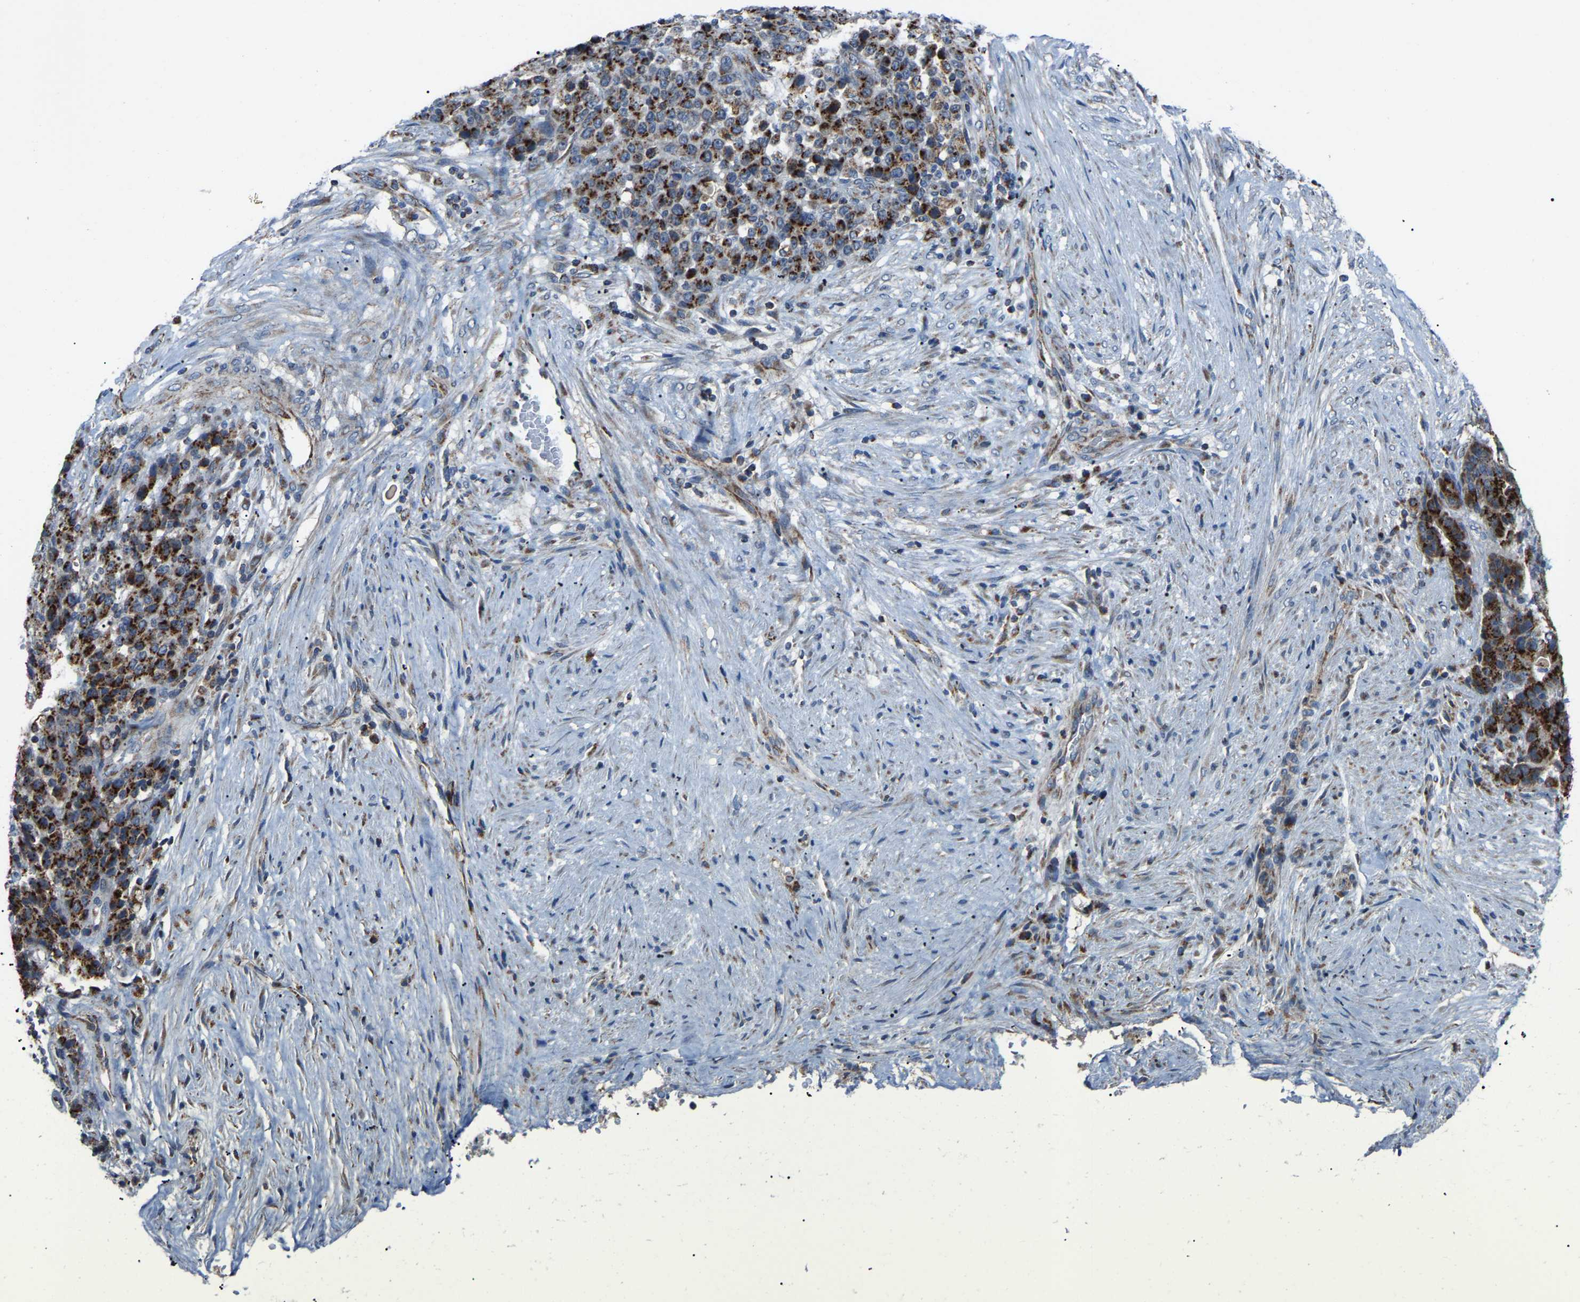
{"staining": {"intensity": "strong", "quantity": ">75%", "location": "cytoplasmic/membranous"}, "tissue": "stomach cancer", "cell_type": "Tumor cells", "image_type": "cancer", "snomed": [{"axis": "morphology", "description": "Adenocarcinoma, NOS"}, {"axis": "topography", "description": "Stomach"}], "caption": "Tumor cells demonstrate high levels of strong cytoplasmic/membranous positivity in about >75% of cells in human stomach adenocarcinoma. (Brightfield microscopy of DAB IHC at high magnification).", "gene": "CANT1", "patient": {"sex": "female", "age": 73}}